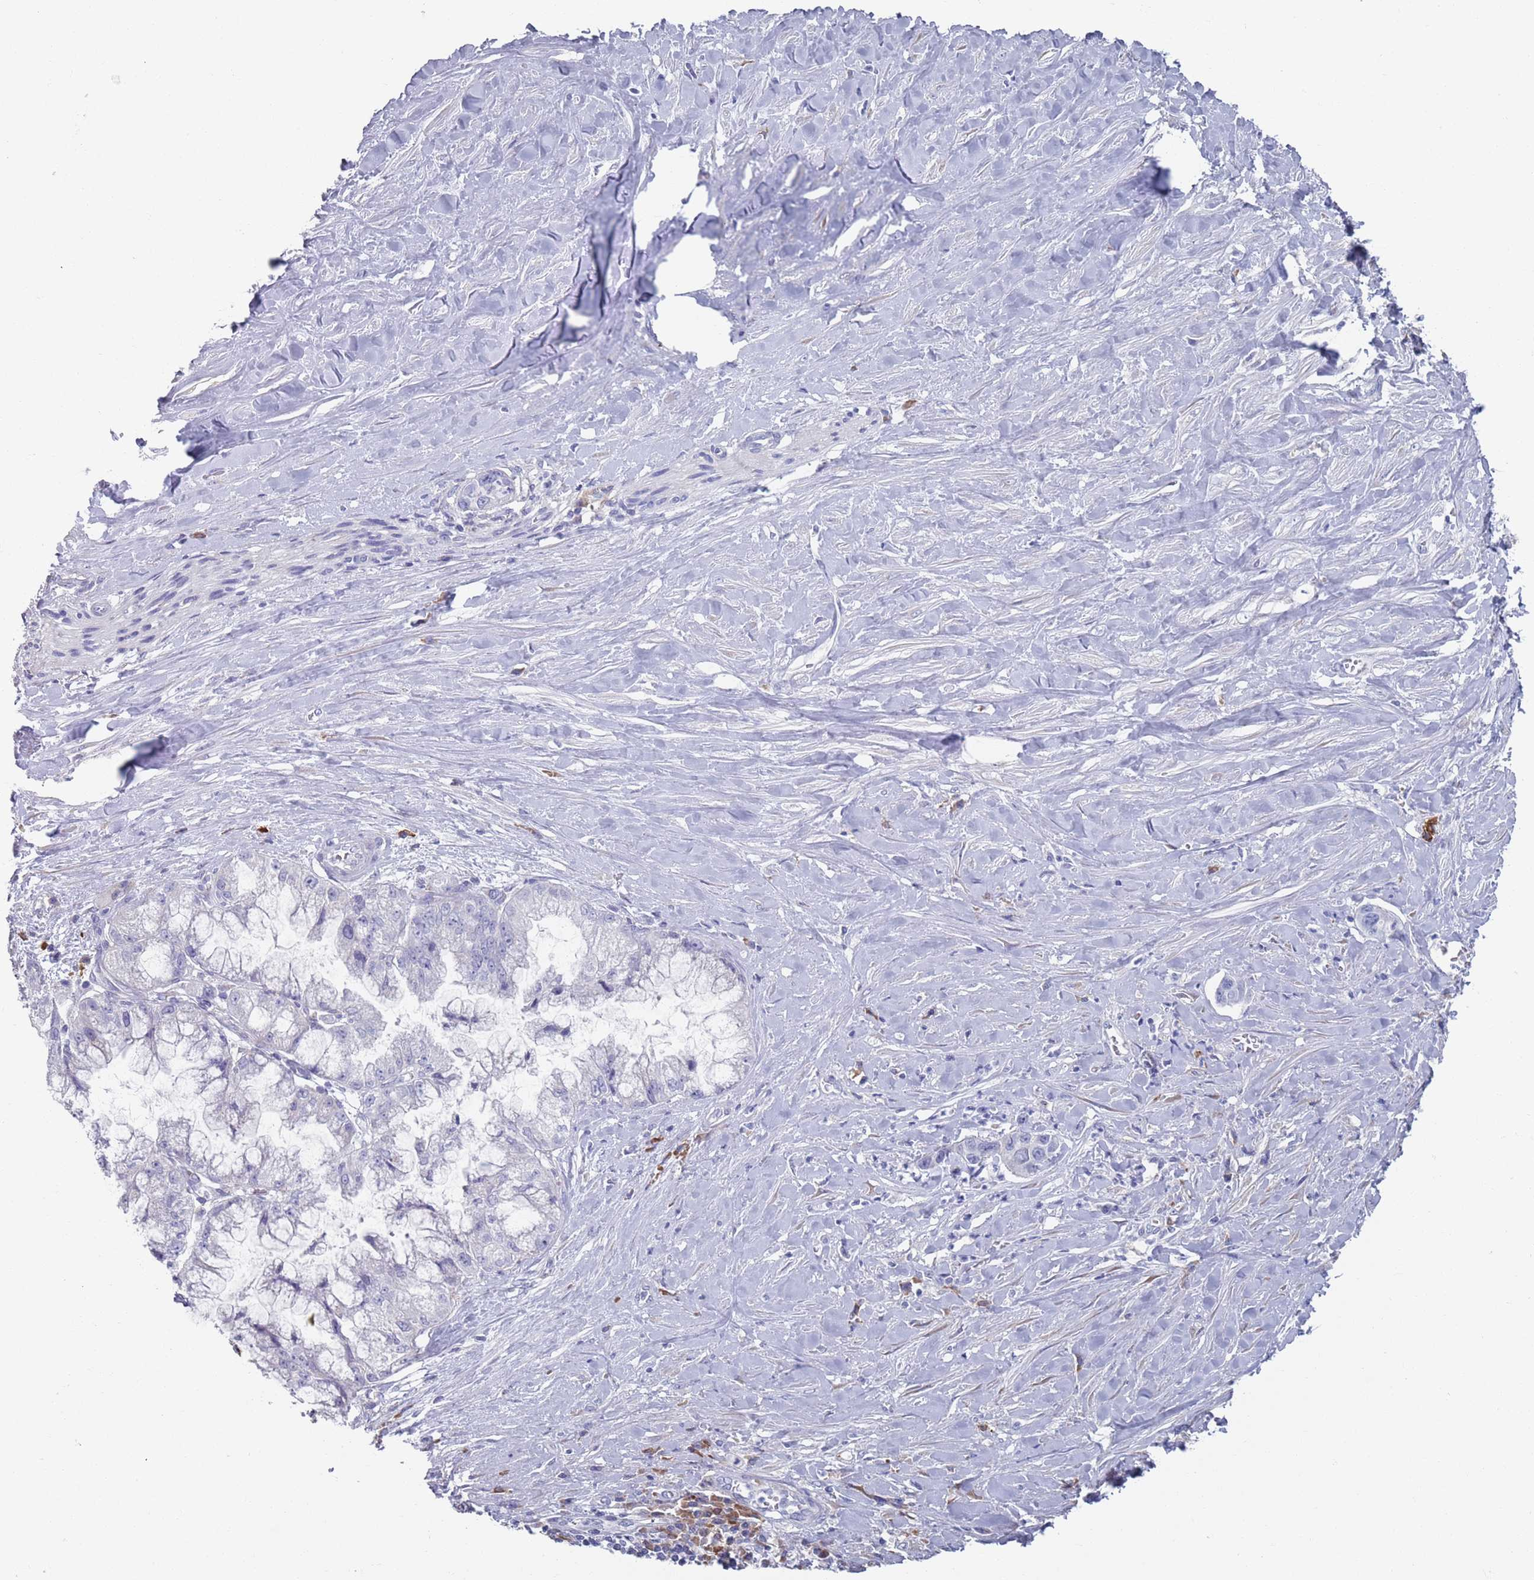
{"staining": {"intensity": "negative", "quantity": "none", "location": "none"}, "tissue": "pancreatic cancer", "cell_type": "Tumor cells", "image_type": "cancer", "snomed": [{"axis": "morphology", "description": "Adenocarcinoma, NOS"}, {"axis": "topography", "description": "Pancreas"}], "caption": "DAB (3,3'-diaminobenzidine) immunohistochemical staining of pancreatic adenocarcinoma reveals no significant positivity in tumor cells.", "gene": "MAT1A", "patient": {"sex": "male", "age": 73}}